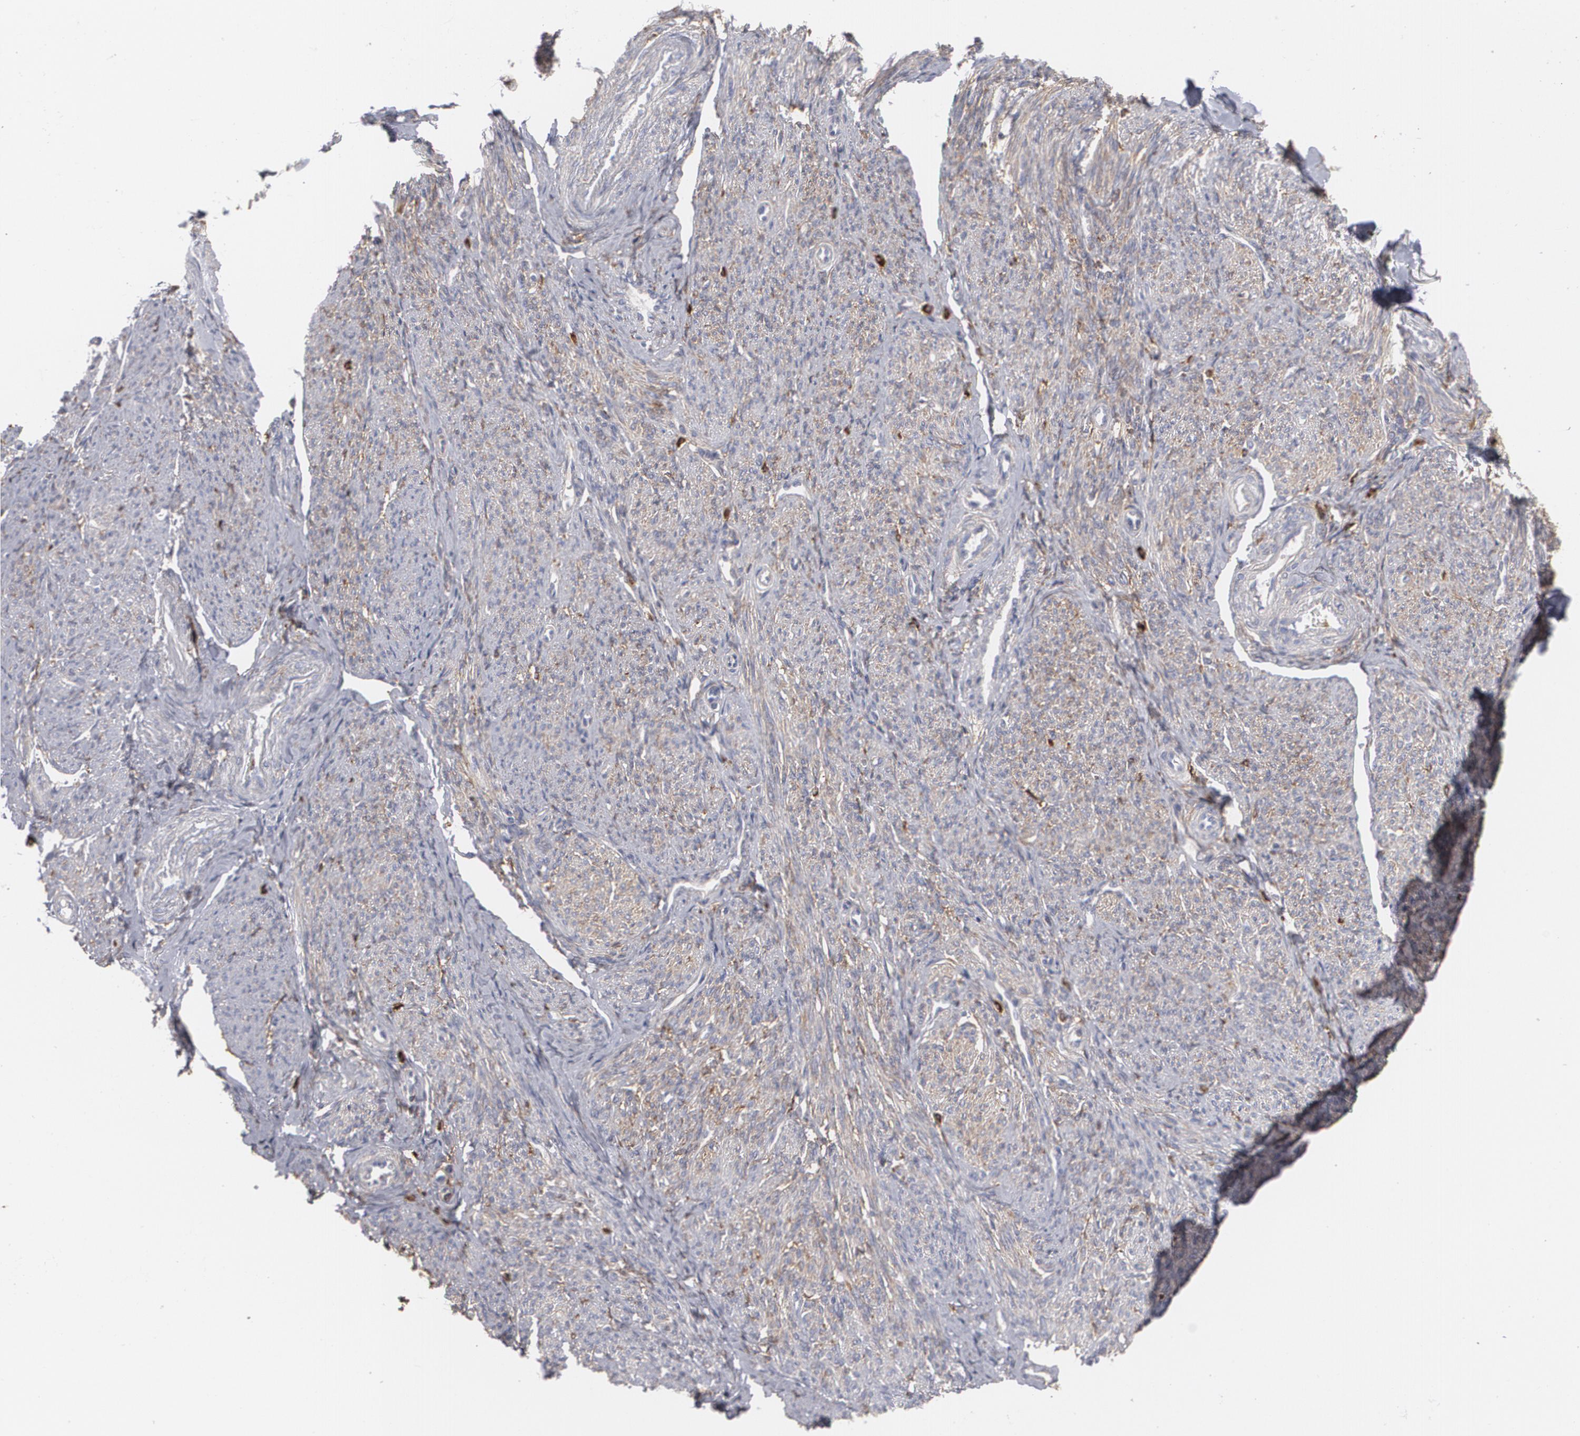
{"staining": {"intensity": "weak", "quantity": "25%-75%", "location": "cytoplasmic/membranous"}, "tissue": "smooth muscle", "cell_type": "Smooth muscle cells", "image_type": "normal", "snomed": [{"axis": "morphology", "description": "Normal tissue, NOS"}, {"axis": "topography", "description": "Smooth muscle"}], "caption": "An image showing weak cytoplasmic/membranous positivity in about 25%-75% of smooth muscle cells in normal smooth muscle, as visualized by brown immunohistochemical staining.", "gene": "ODC1", "patient": {"sex": "female", "age": 65}}